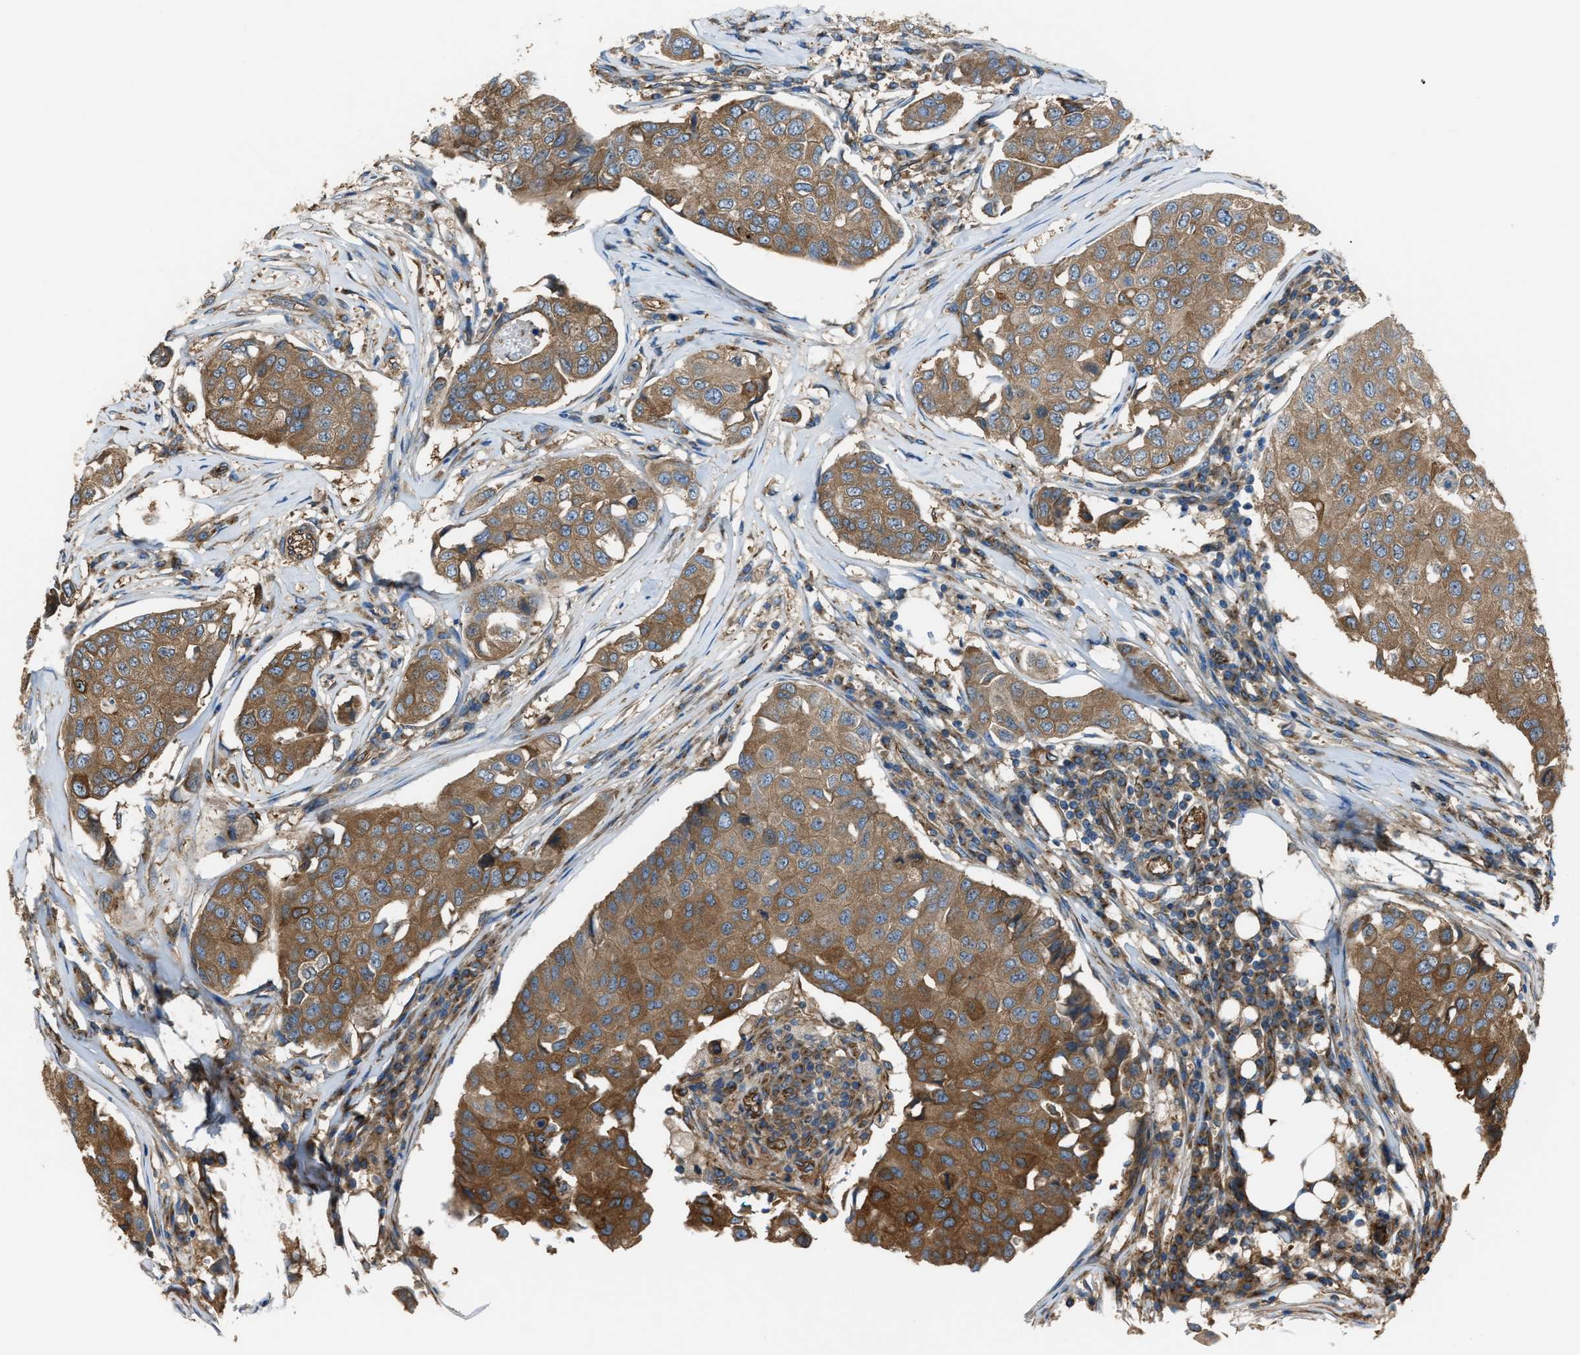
{"staining": {"intensity": "moderate", "quantity": ">75%", "location": "cytoplasmic/membranous"}, "tissue": "breast cancer", "cell_type": "Tumor cells", "image_type": "cancer", "snomed": [{"axis": "morphology", "description": "Duct carcinoma"}, {"axis": "topography", "description": "Breast"}], "caption": "High-magnification brightfield microscopy of breast cancer (intraductal carcinoma) stained with DAB (3,3'-diaminobenzidine) (brown) and counterstained with hematoxylin (blue). tumor cells exhibit moderate cytoplasmic/membranous expression is identified in approximately>75% of cells.", "gene": "TRPC1", "patient": {"sex": "female", "age": 80}}